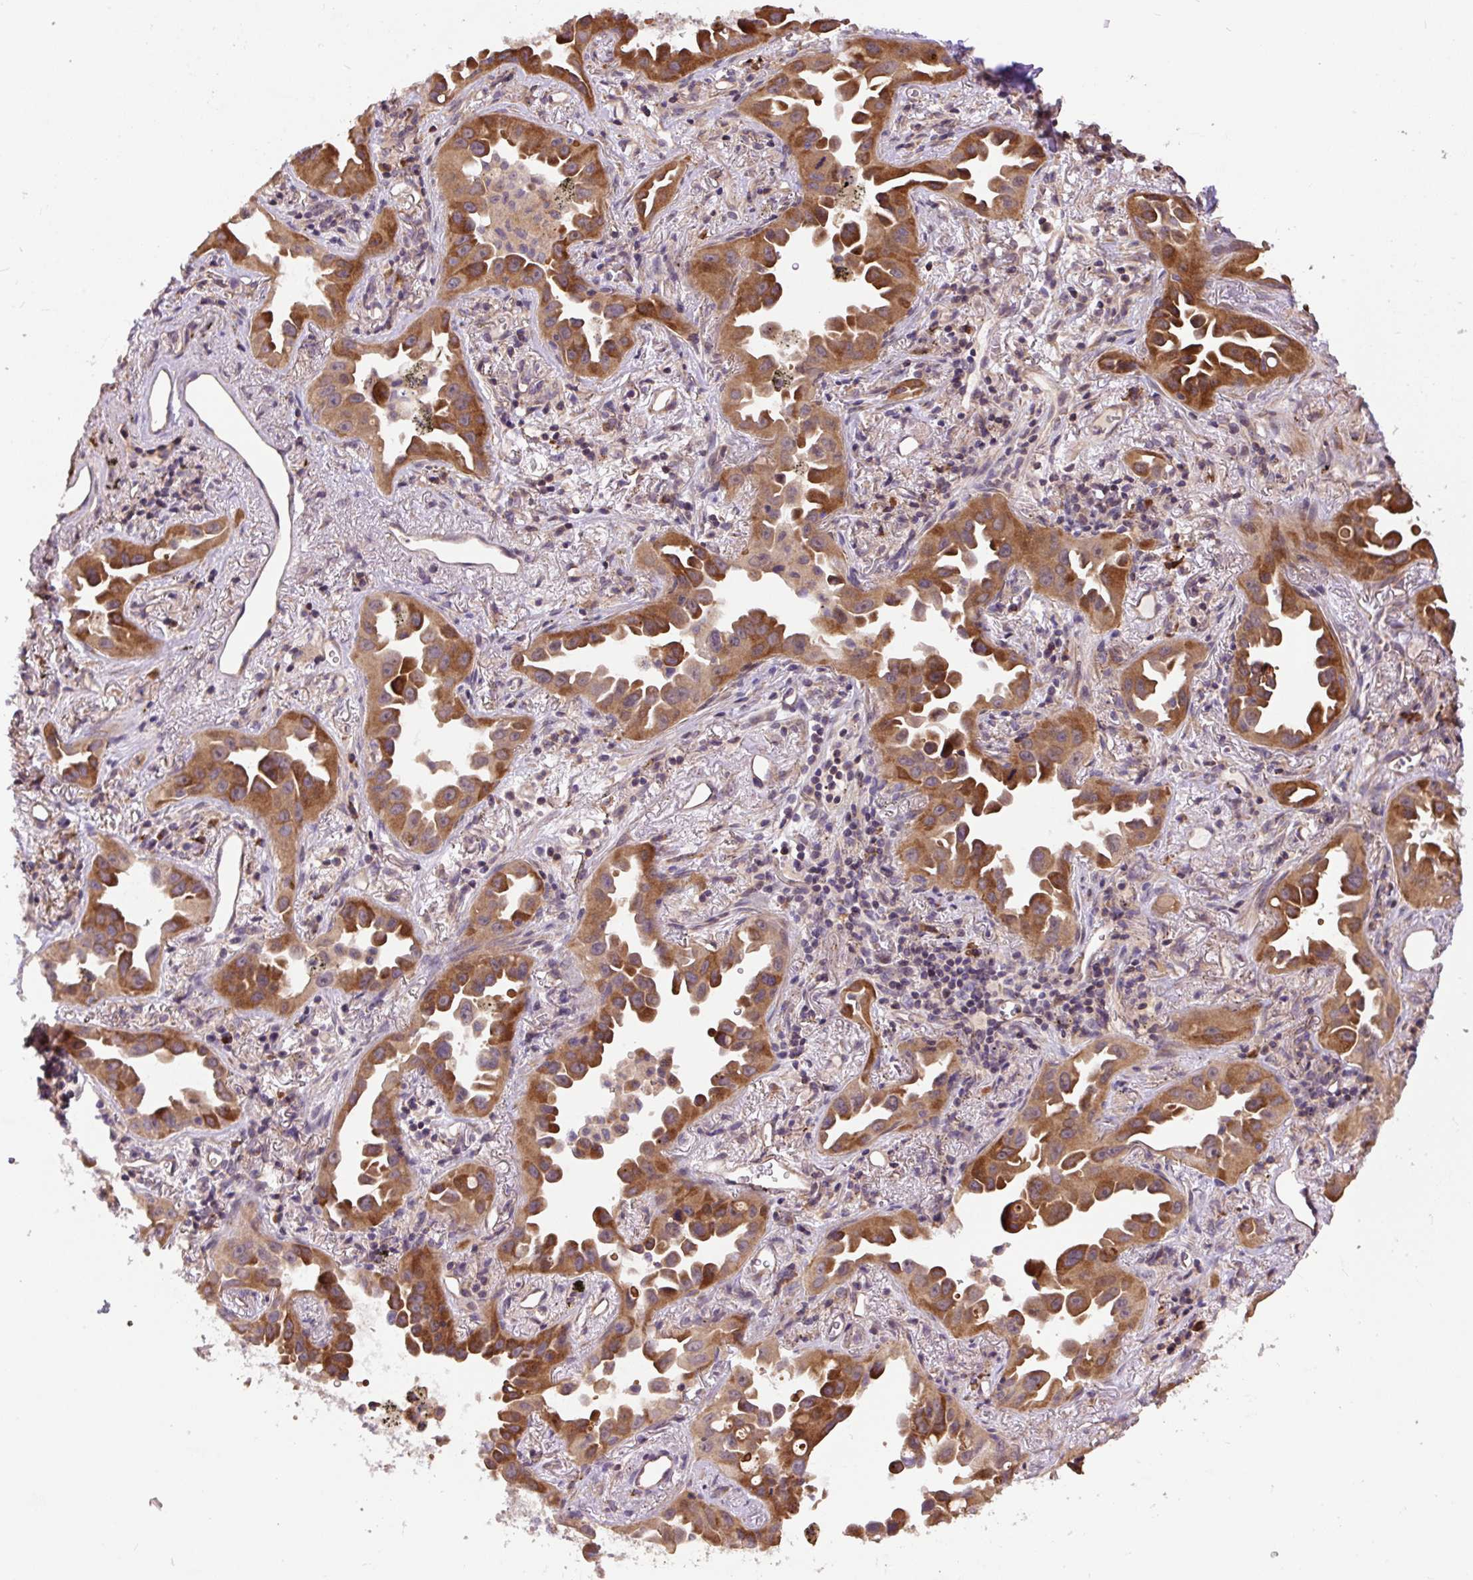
{"staining": {"intensity": "strong", "quantity": ">75%", "location": "cytoplasmic/membranous"}, "tissue": "lung cancer", "cell_type": "Tumor cells", "image_type": "cancer", "snomed": [{"axis": "morphology", "description": "Adenocarcinoma, NOS"}, {"axis": "topography", "description": "Lung"}], "caption": "Strong cytoplasmic/membranous protein positivity is appreciated in approximately >75% of tumor cells in lung cancer (adenocarcinoma).", "gene": "PPME1", "patient": {"sex": "male", "age": 68}}